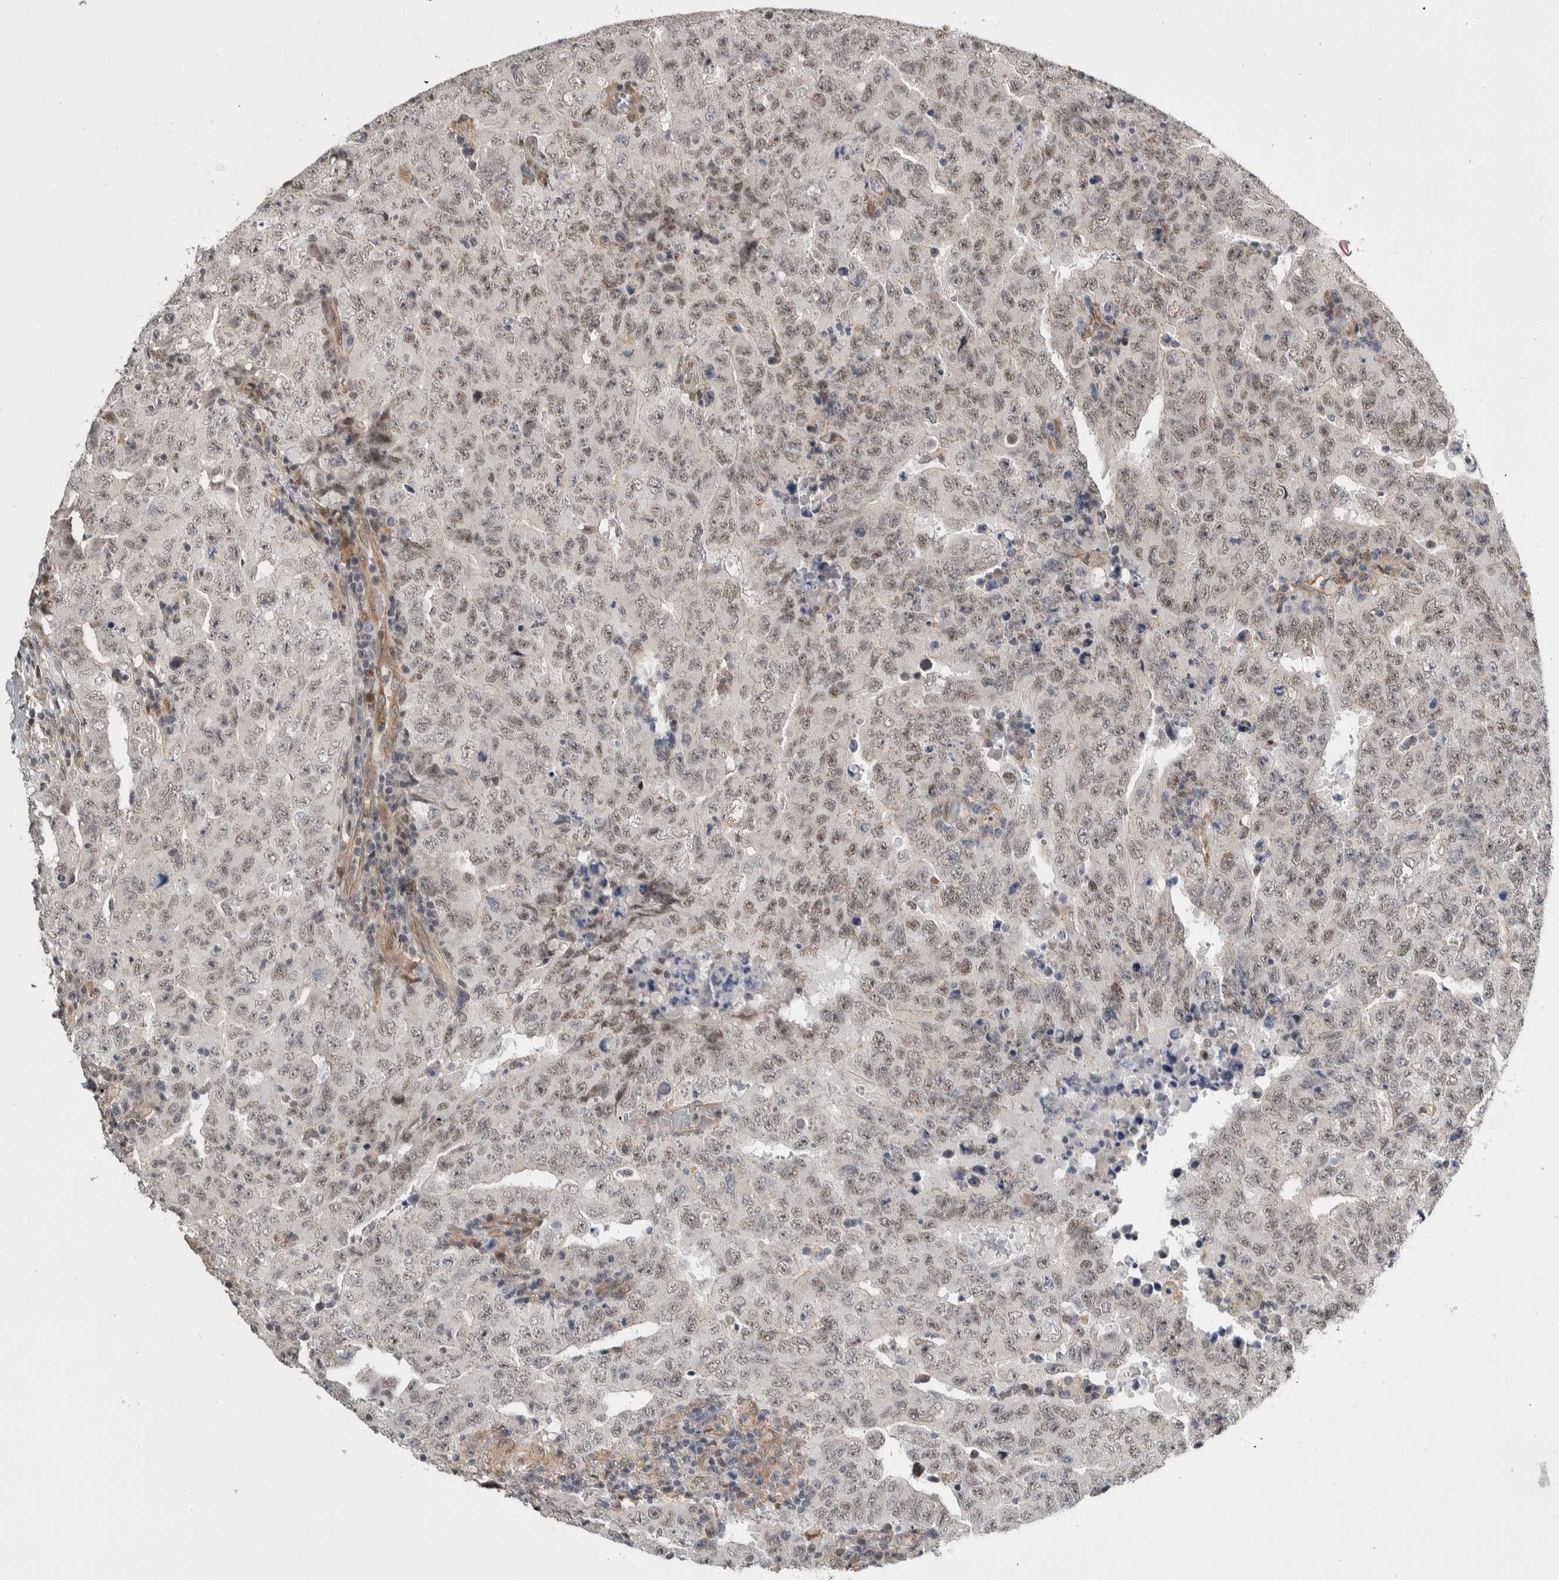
{"staining": {"intensity": "weak", "quantity": ">75%", "location": "nuclear"}, "tissue": "testis cancer", "cell_type": "Tumor cells", "image_type": "cancer", "snomed": [{"axis": "morphology", "description": "Carcinoma, Embryonal, NOS"}, {"axis": "topography", "description": "Testis"}], "caption": "Human testis cancer stained with a protein marker displays weak staining in tumor cells.", "gene": "PRDM4", "patient": {"sex": "male", "age": 26}}